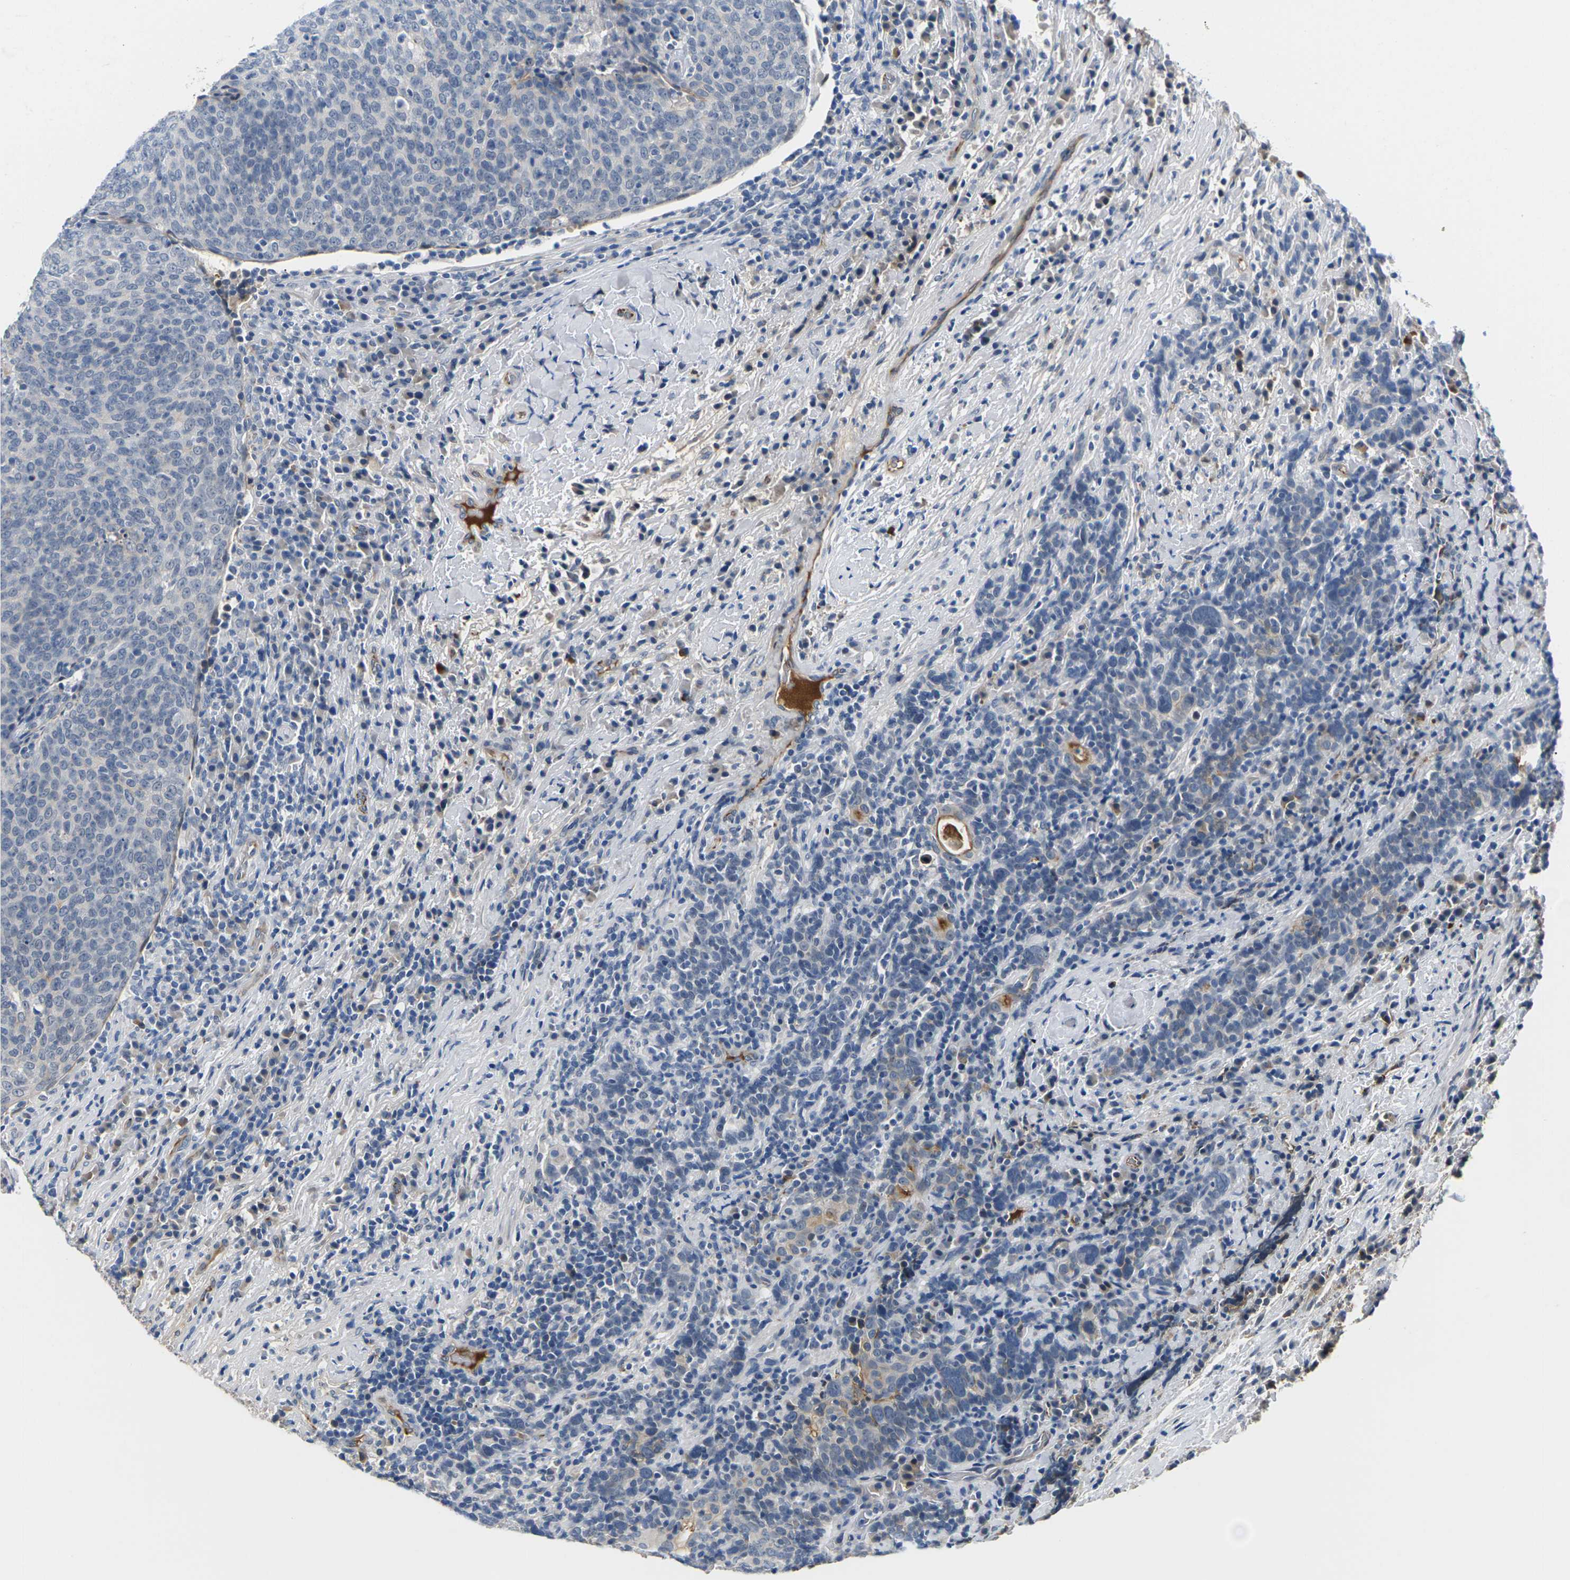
{"staining": {"intensity": "negative", "quantity": "none", "location": "none"}, "tissue": "head and neck cancer", "cell_type": "Tumor cells", "image_type": "cancer", "snomed": [{"axis": "morphology", "description": "Squamous cell carcinoma, NOS"}, {"axis": "morphology", "description": "Squamous cell carcinoma, metastatic, NOS"}, {"axis": "topography", "description": "Lymph node"}, {"axis": "topography", "description": "Head-Neck"}], "caption": "This is an immunohistochemistry histopathology image of human head and neck cancer. There is no staining in tumor cells.", "gene": "PKP2", "patient": {"sex": "male", "age": 62}}